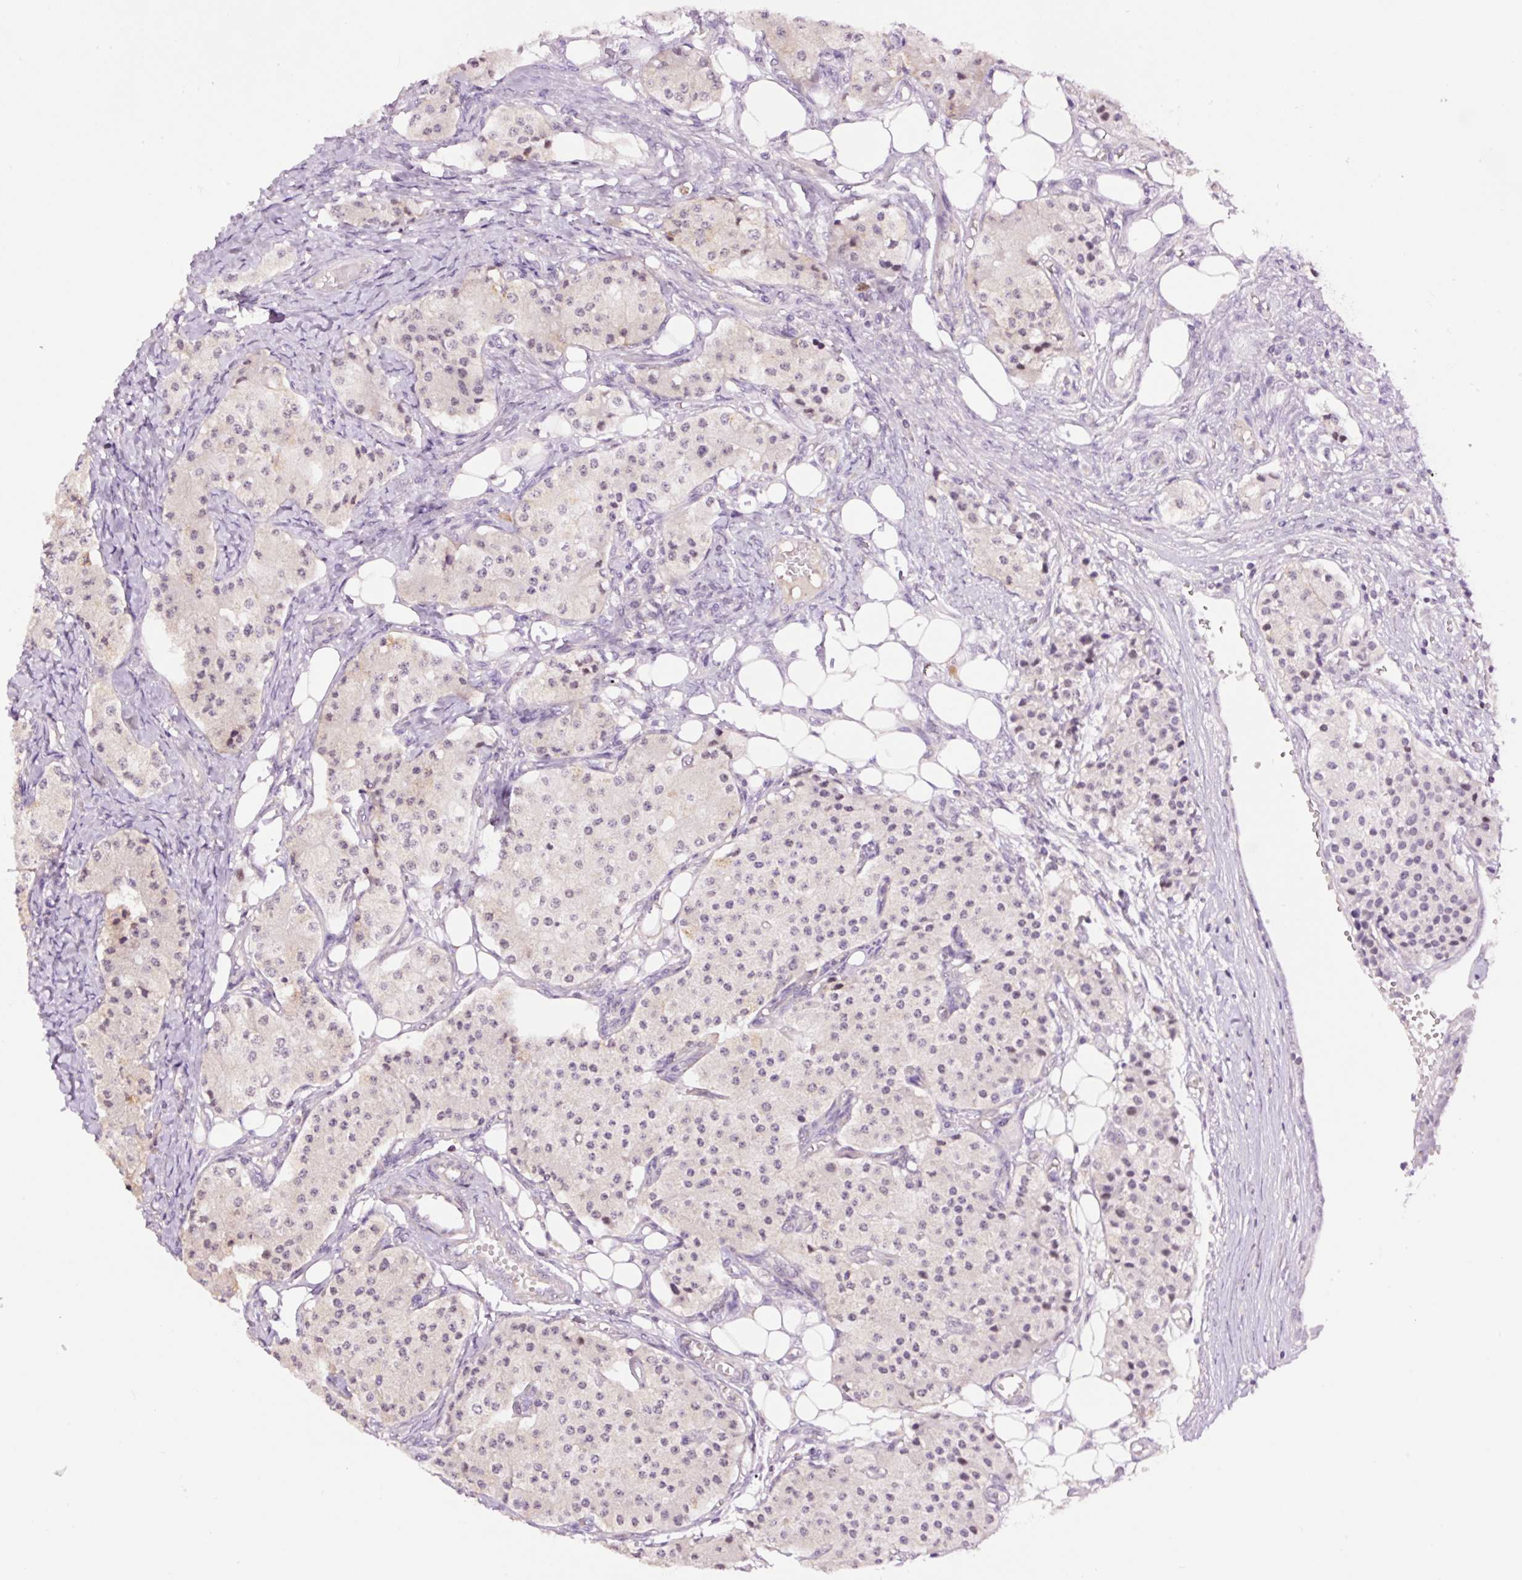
{"staining": {"intensity": "negative", "quantity": "none", "location": "none"}, "tissue": "carcinoid", "cell_type": "Tumor cells", "image_type": "cancer", "snomed": [{"axis": "morphology", "description": "Carcinoid, malignant, NOS"}, {"axis": "topography", "description": "Colon"}], "caption": "High magnification brightfield microscopy of carcinoid stained with DAB (brown) and counterstained with hematoxylin (blue): tumor cells show no significant staining.", "gene": "DPPA4", "patient": {"sex": "female", "age": 52}}